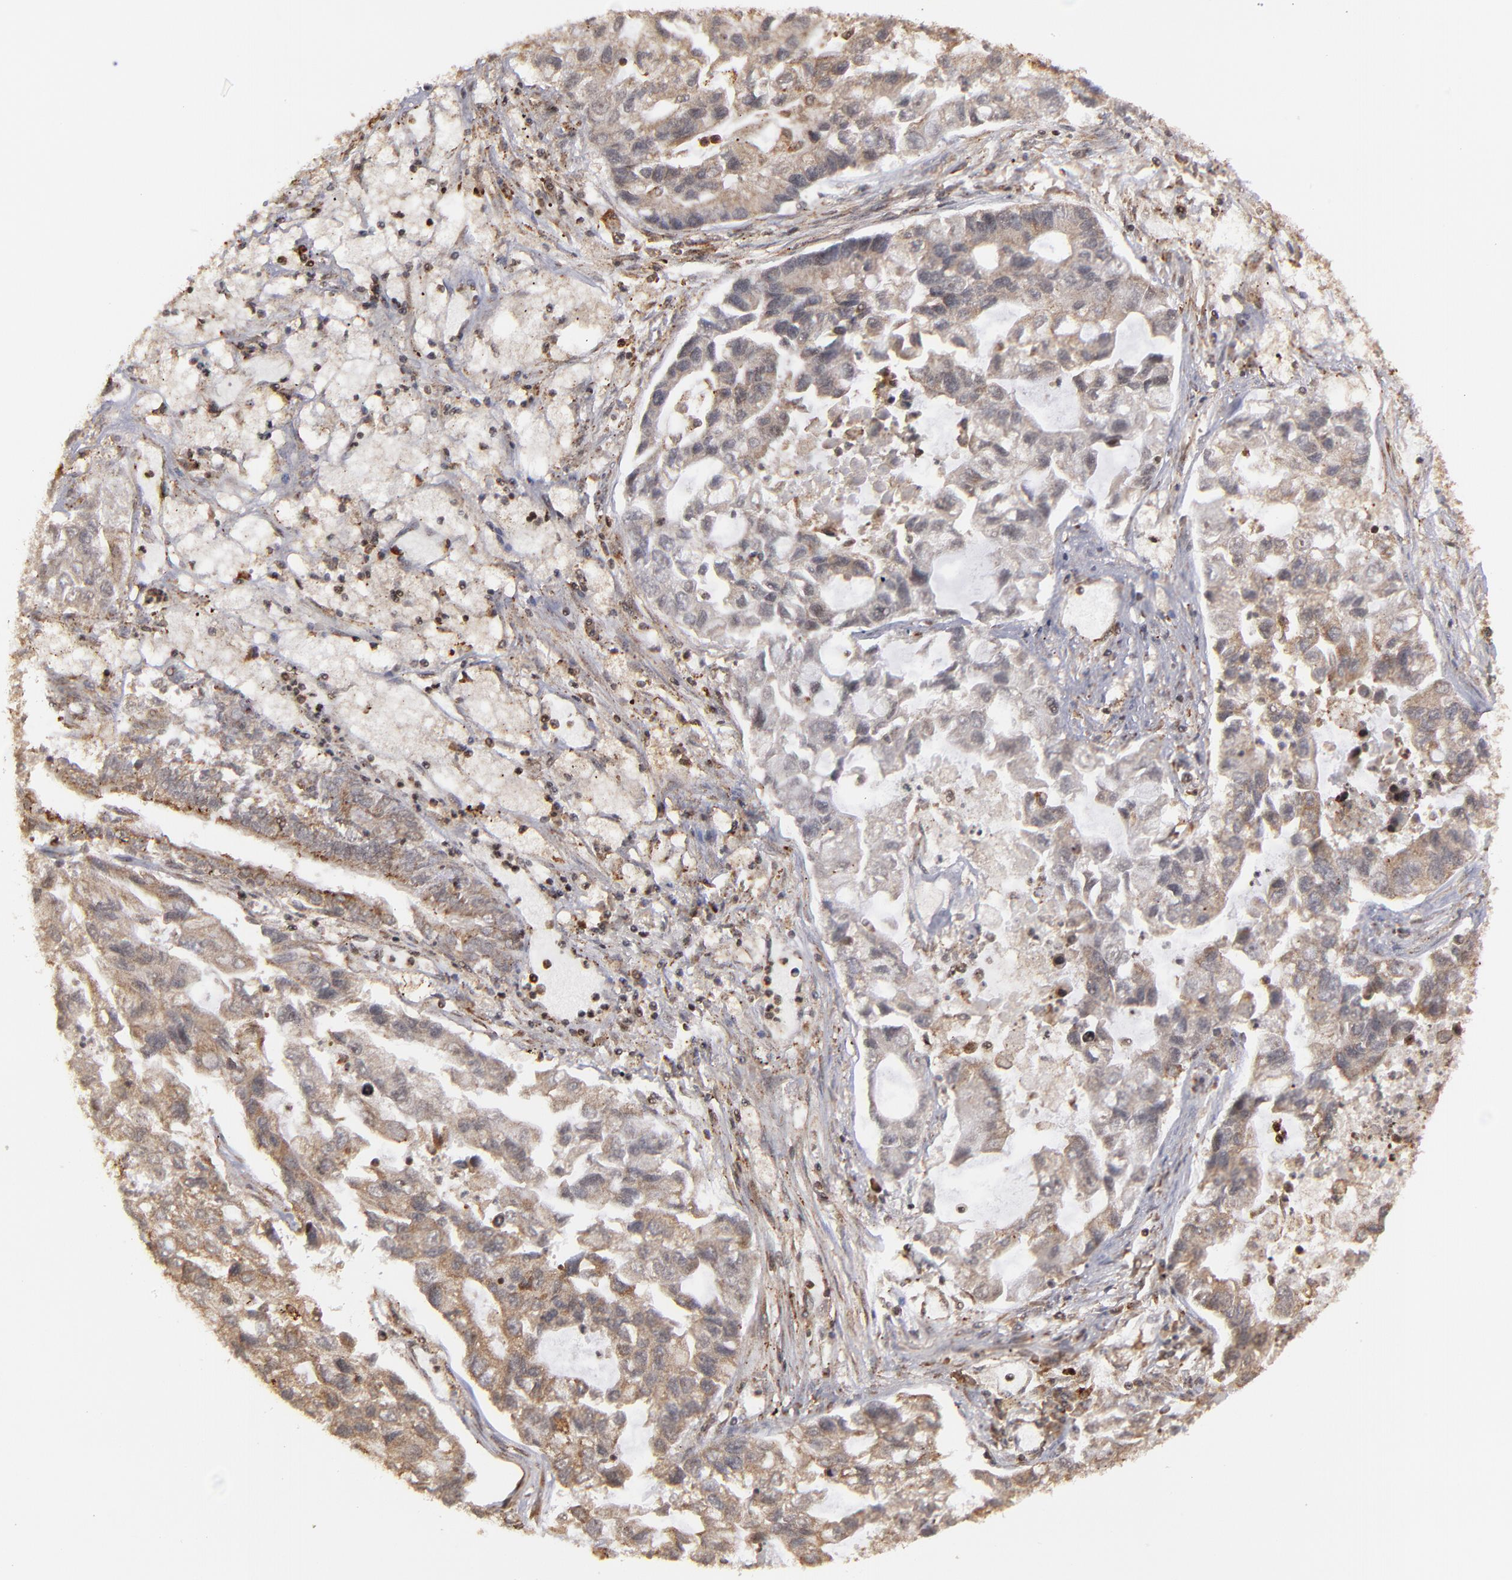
{"staining": {"intensity": "weak", "quantity": ">75%", "location": "cytoplasmic/membranous,nuclear"}, "tissue": "lung cancer", "cell_type": "Tumor cells", "image_type": "cancer", "snomed": [{"axis": "morphology", "description": "Adenocarcinoma, NOS"}, {"axis": "topography", "description": "Lung"}], "caption": "Immunohistochemistry (DAB) staining of adenocarcinoma (lung) exhibits weak cytoplasmic/membranous and nuclear protein expression in about >75% of tumor cells.", "gene": "RGS6", "patient": {"sex": "female", "age": 51}}